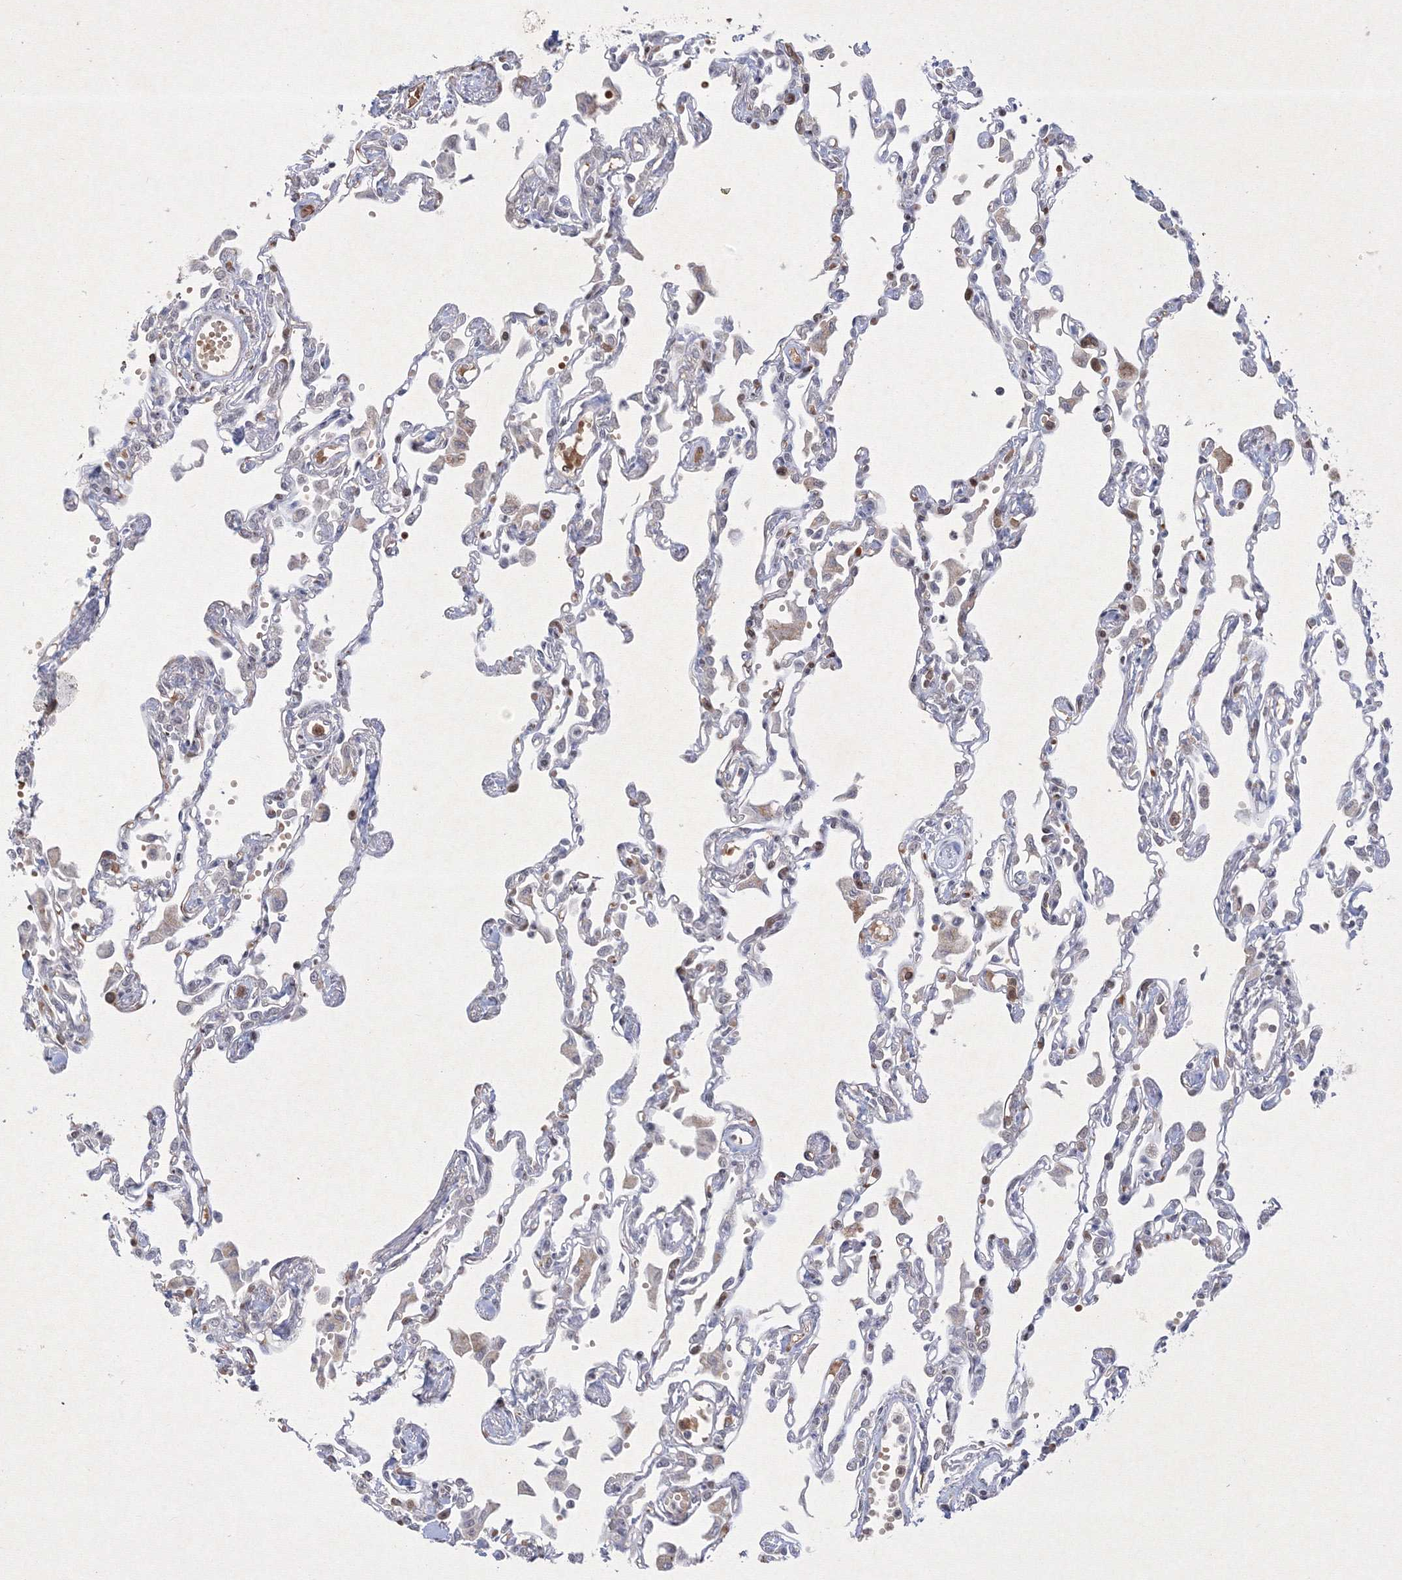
{"staining": {"intensity": "moderate", "quantity": "<25%", "location": "cytoplasmic/membranous,nuclear"}, "tissue": "lung", "cell_type": "Alveolar cells", "image_type": "normal", "snomed": [{"axis": "morphology", "description": "Normal tissue, NOS"}, {"axis": "topography", "description": "Bronchus"}, {"axis": "topography", "description": "Lung"}], "caption": "Unremarkable lung demonstrates moderate cytoplasmic/membranous,nuclear staining in approximately <25% of alveolar cells, visualized by immunohistochemistry.", "gene": "NXPE3", "patient": {"sex": "female", "age": 49}}